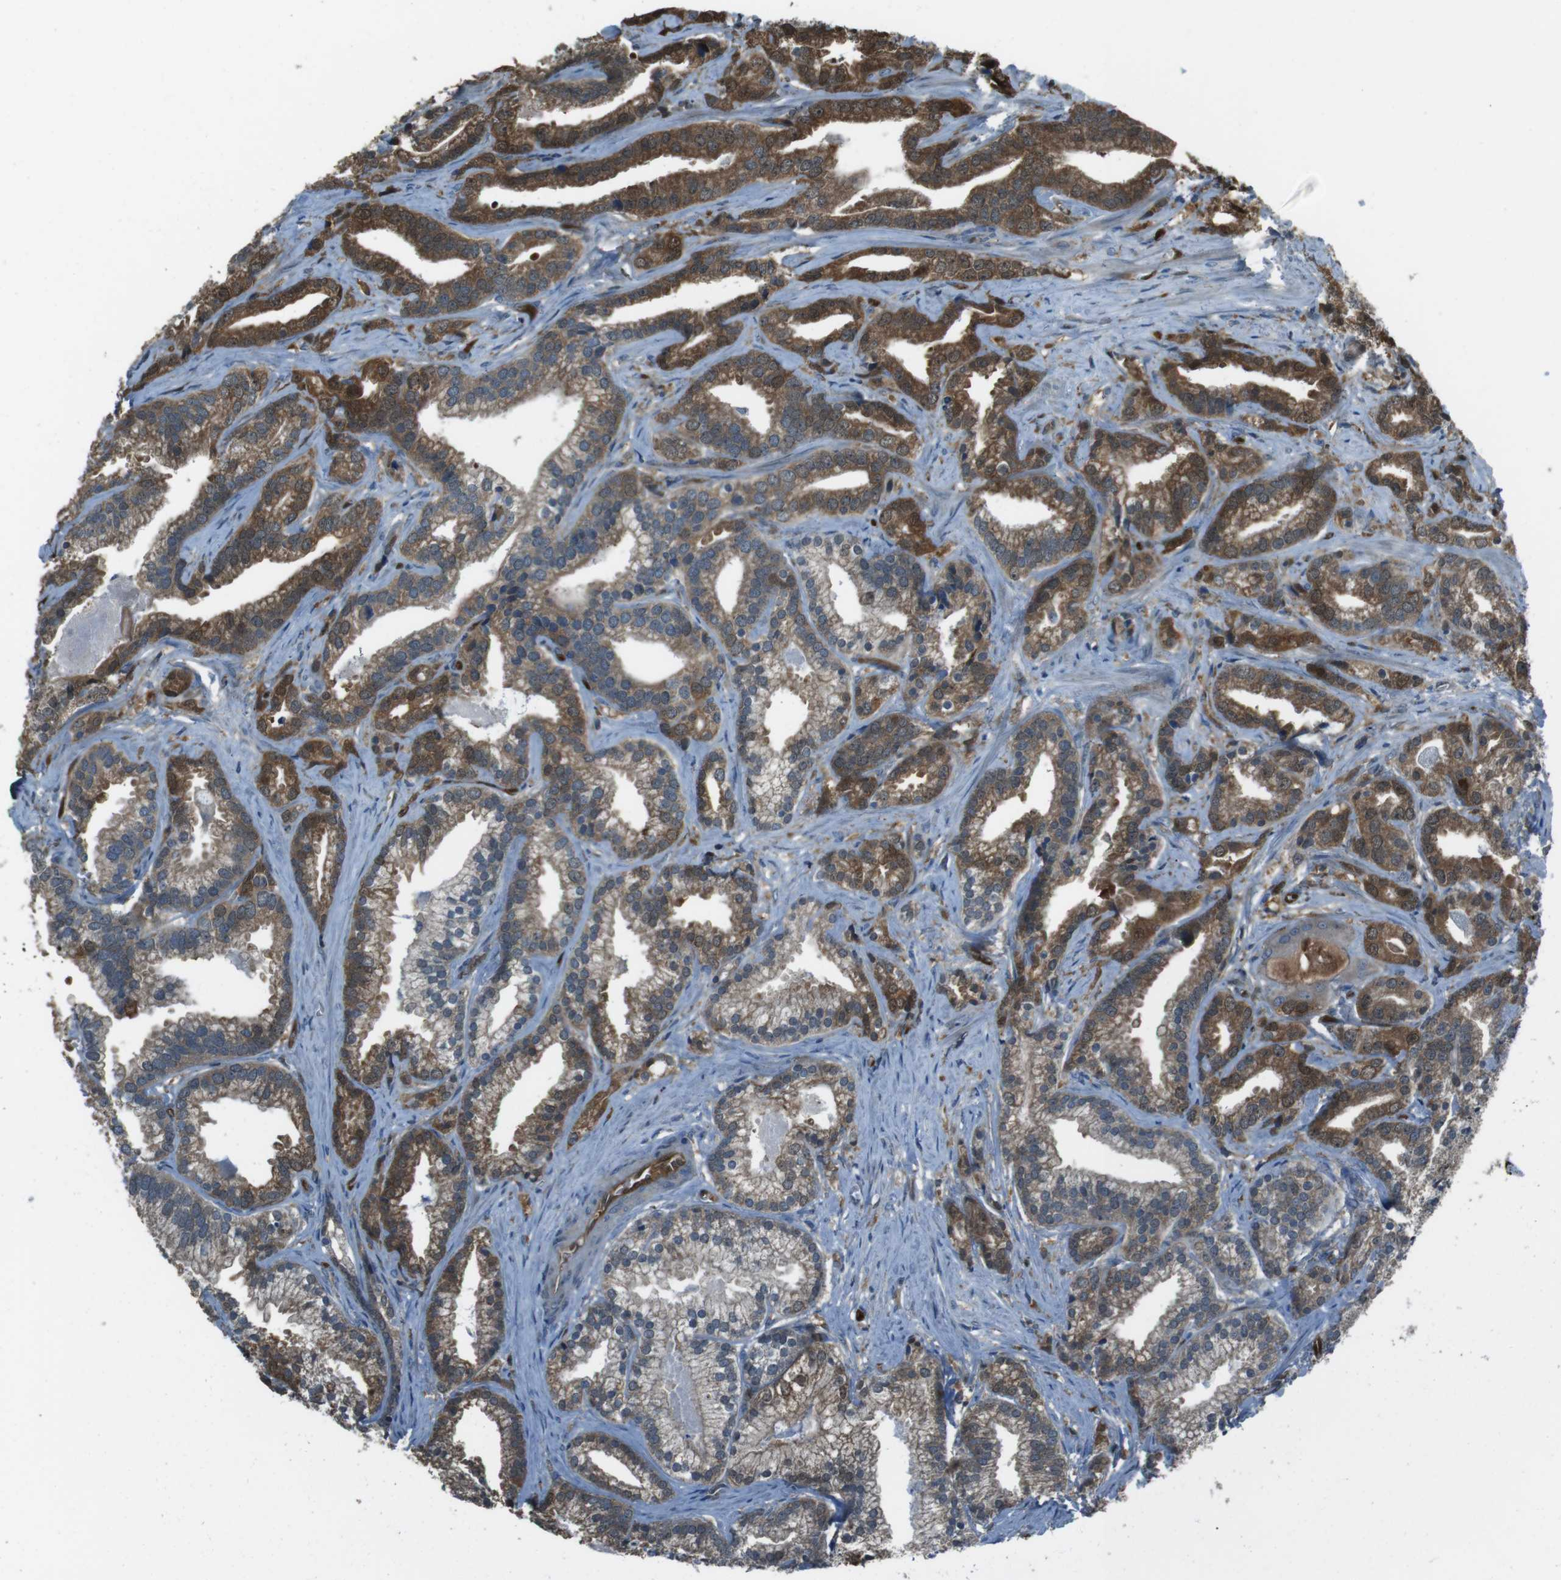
{"staining": {"intensity": "moderate", "quantity": ">75%", "location": "cytoplasmic/membranous,nuclear"}, "tissue": "prostate cancer", "cell_type": "Tumor cells", "image_type": "cancer", "snomed": [{"axis": "morphology", "description": "Adenocarcinoma, Low grade"}, {"axis": "topography", "description": "Prostate"}], "caption": "Moderate cytoplasmic/membranous and nuclear staining for a protein is seen in approximately >75% of tumor cells of low-grade adenocarcinoma (prostate) using IHC.", "gene": "MFAP3", "patient": {"sex": "male", "age": 59}}